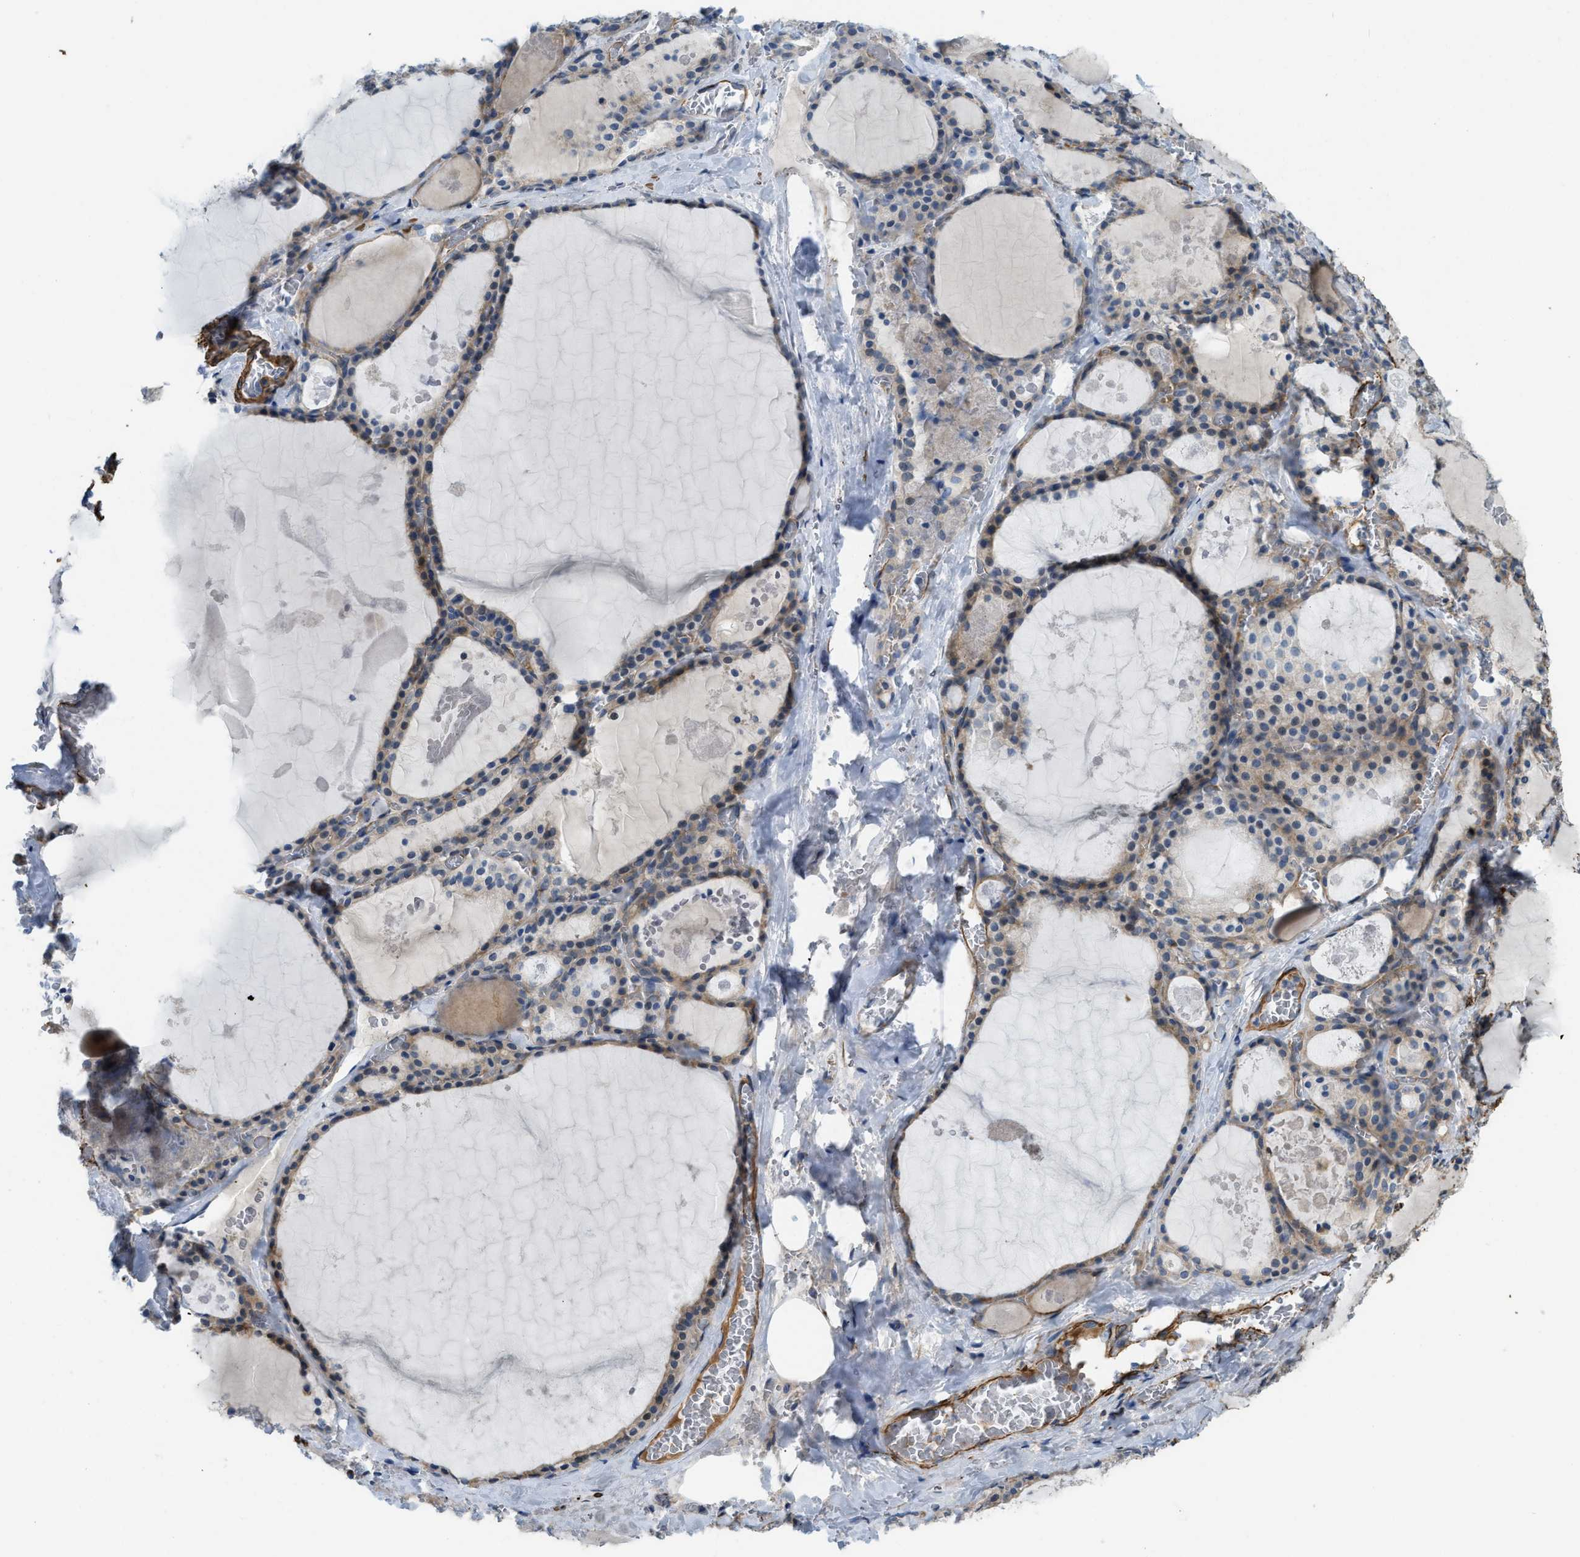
{"staining": {"intensity": "moderate", "quantity": ">75%", "location": "cytoplasmic/membranous"}, "tissue": "thyroid gland", "cell_type": "Glandular cells", "image_type": "normal", "snomed": [{"axis": "morphology", "description": "Normal tissue, NOS"}, {"axis": "topography", "description": "Thyroid gland"}], "caption": "Thyroid gland stained for a protein demonstrates moderate cytoplasmic/membranous positivity in glandular cells.", "gene": "BMPR1A", "patient": {"sex": "male", "age": 56}}